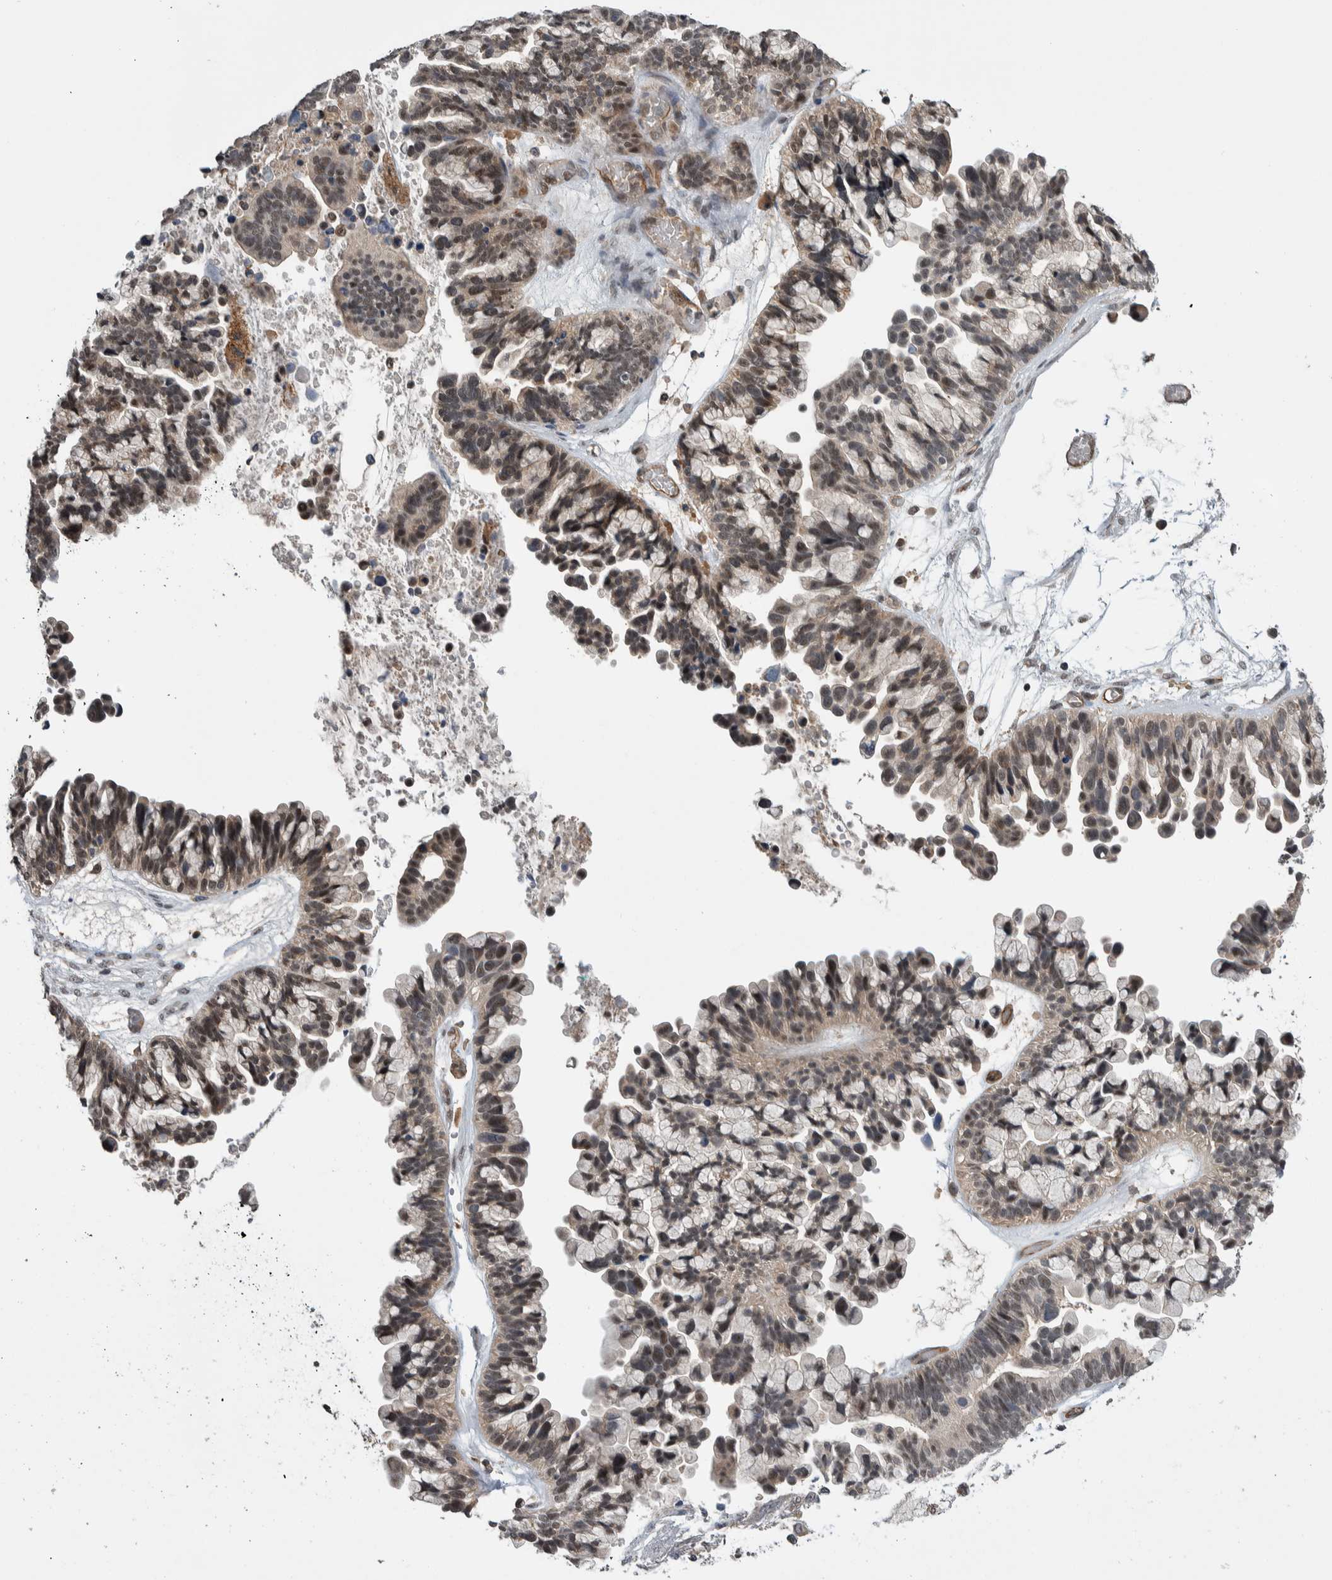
{"staining": {"intensity": "moderate", "quantity": ">75%", "location": "nuclear"}, "tissue": "ovarian cancer", "cell_type": "Tumor cells", "image_type": "cancer", "snomed": [{"axis": "morphology", "description": "Cystadenocarcinoma, serous, NOS"}, {"axis": "topography", "description": "Ovary"}], "caption": "Ovarian serous cystadenocarcinoma stained with immunohistochemistry (IHC) exhibits moderate nuclear positivity in approximately >75% of tumor cells.", "gene": "PRDM4", "patient": {"sex": "female", "age": 56}}